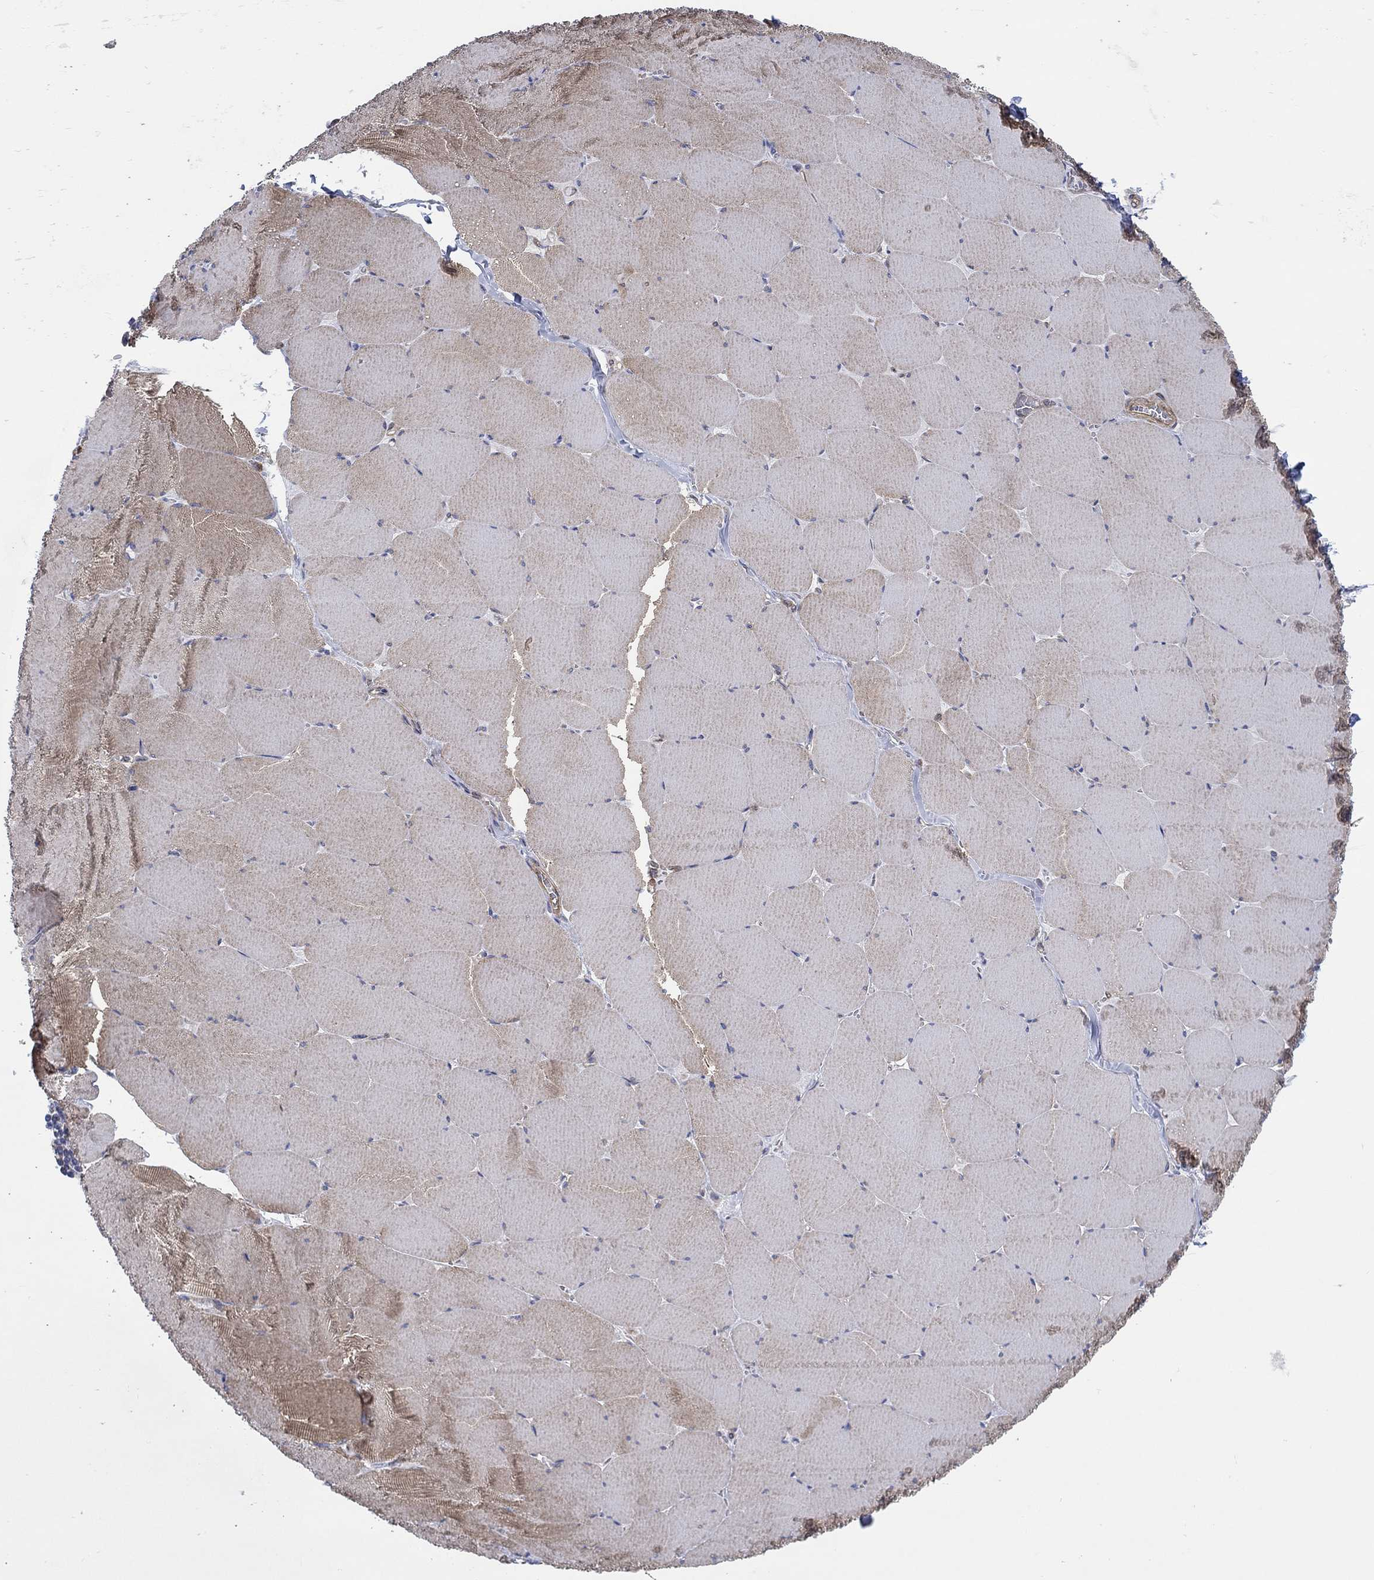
{"staining": {"intensity": "moderate", "quantity": "25%-75%", "location": "cytoplasmic/membranous"}, "tissue": "skeletal muscle", "cell_type": "Myocytes", "image_type": "normal", "snomed": [{"axis": "morphology", "description": "Normal tissue, NOS"}, {"axis": "morphology", "description": "Malignant melanoma, Metastatic site"}, {"axis": "topography", "description": "Skeletal muscle"}], "caption": "About 25%-75% of myocytes in unremarkable human skeletal muscle demonstrate moderate cytoplasmic/membranous protein positivity as visualized by brown immunohistochemical staining.", "gene": "FMN1", "patient": {"sex": "male", "age": 50}}